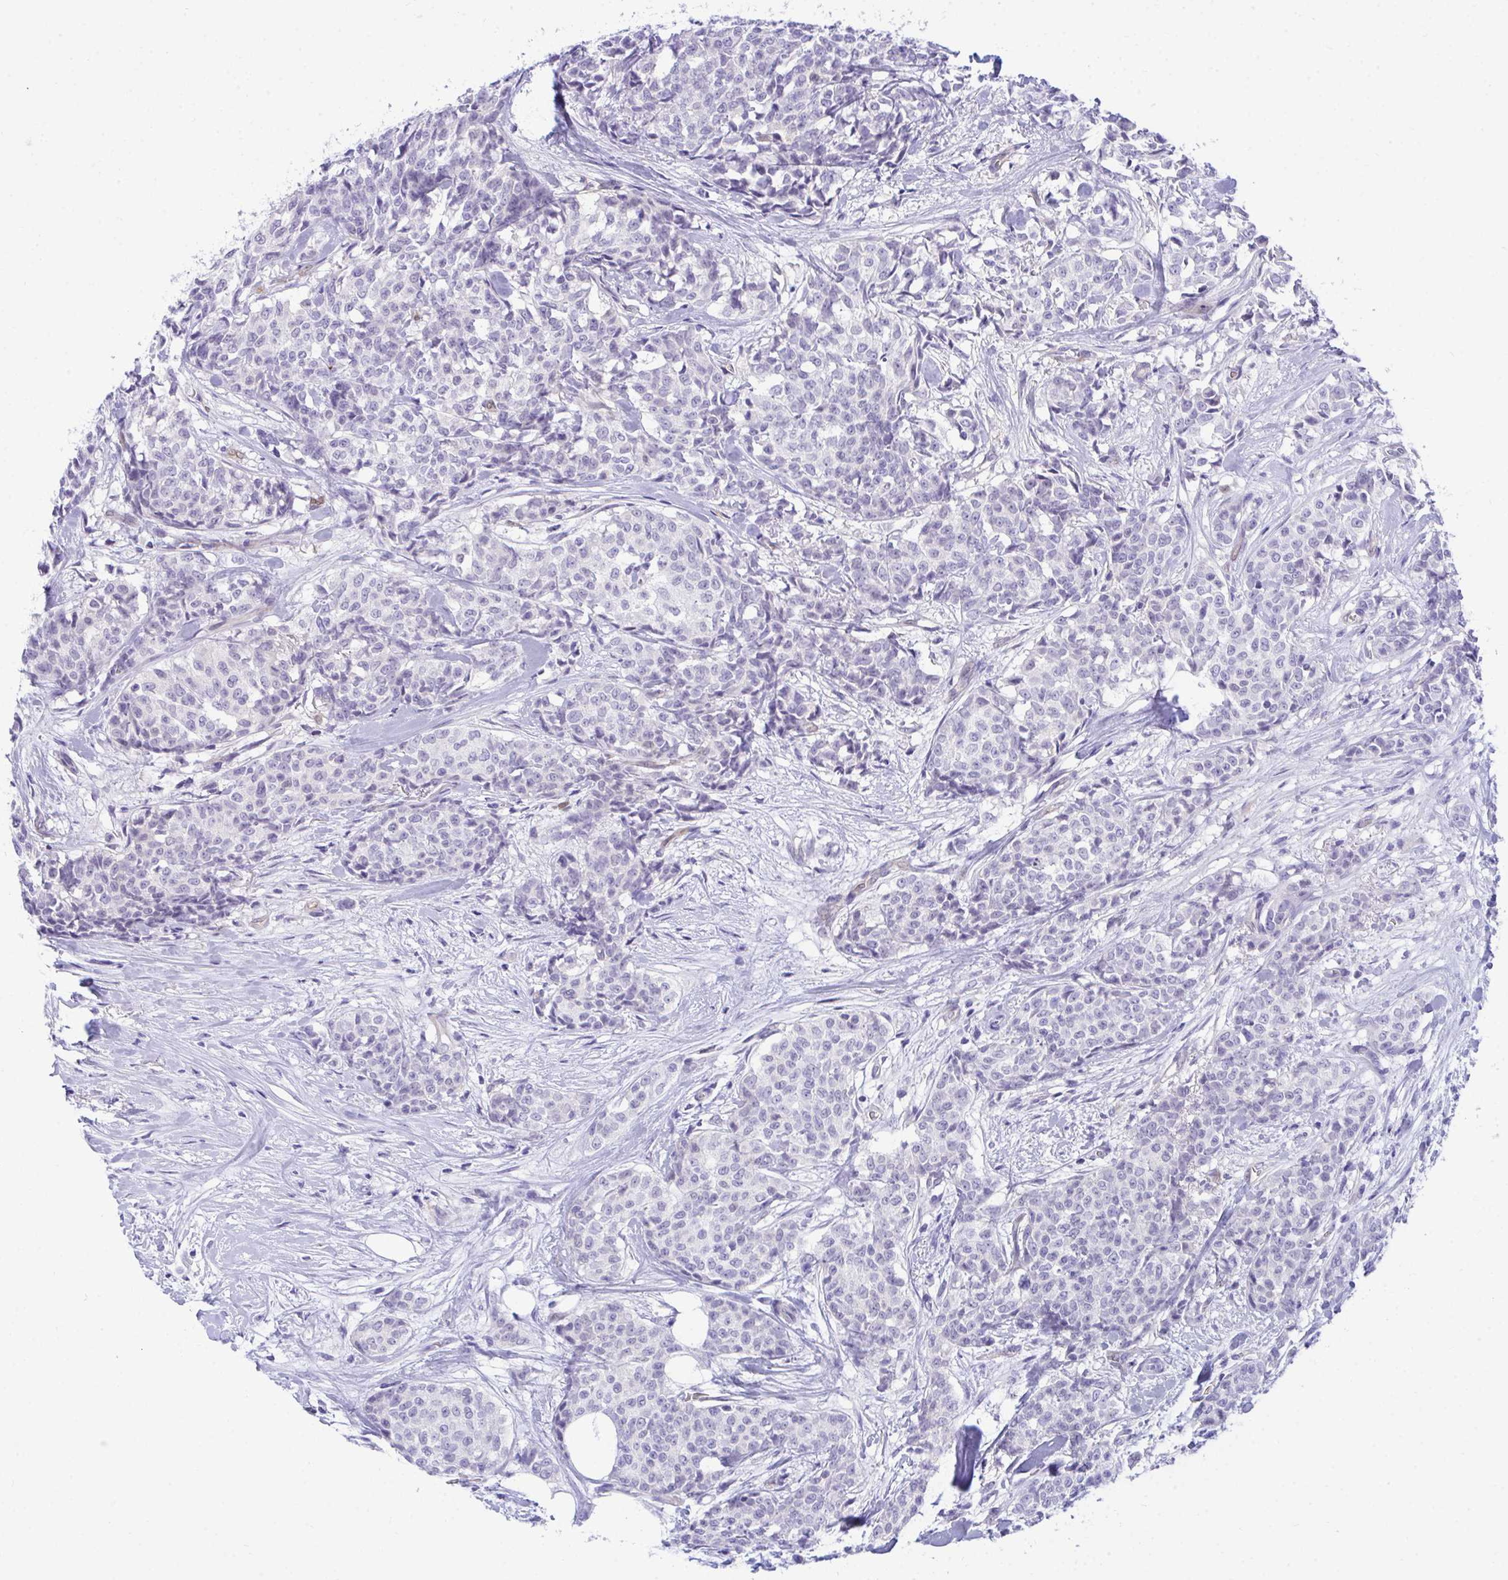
{"staining": {"intensity": "negative", "quantity": "none", "location": "none"}, "tissue": "breast cancer", "cell_type": "Tumor cells", "image_type": "cancer", "snomed": [{"axis": "morphology", "description": "Duct carcinoma"}, {"axis": "topography", "description": "Breast"}], "caption": "This micrograph is of breast cancer stained with immunohistochemistry (IHC) to label a protein in brown with the nuclei are counter-stained blue. There is no expression in tumor cells.", "gene": "PGM2L1", "patient": {"sex": "female", "age": 91}}